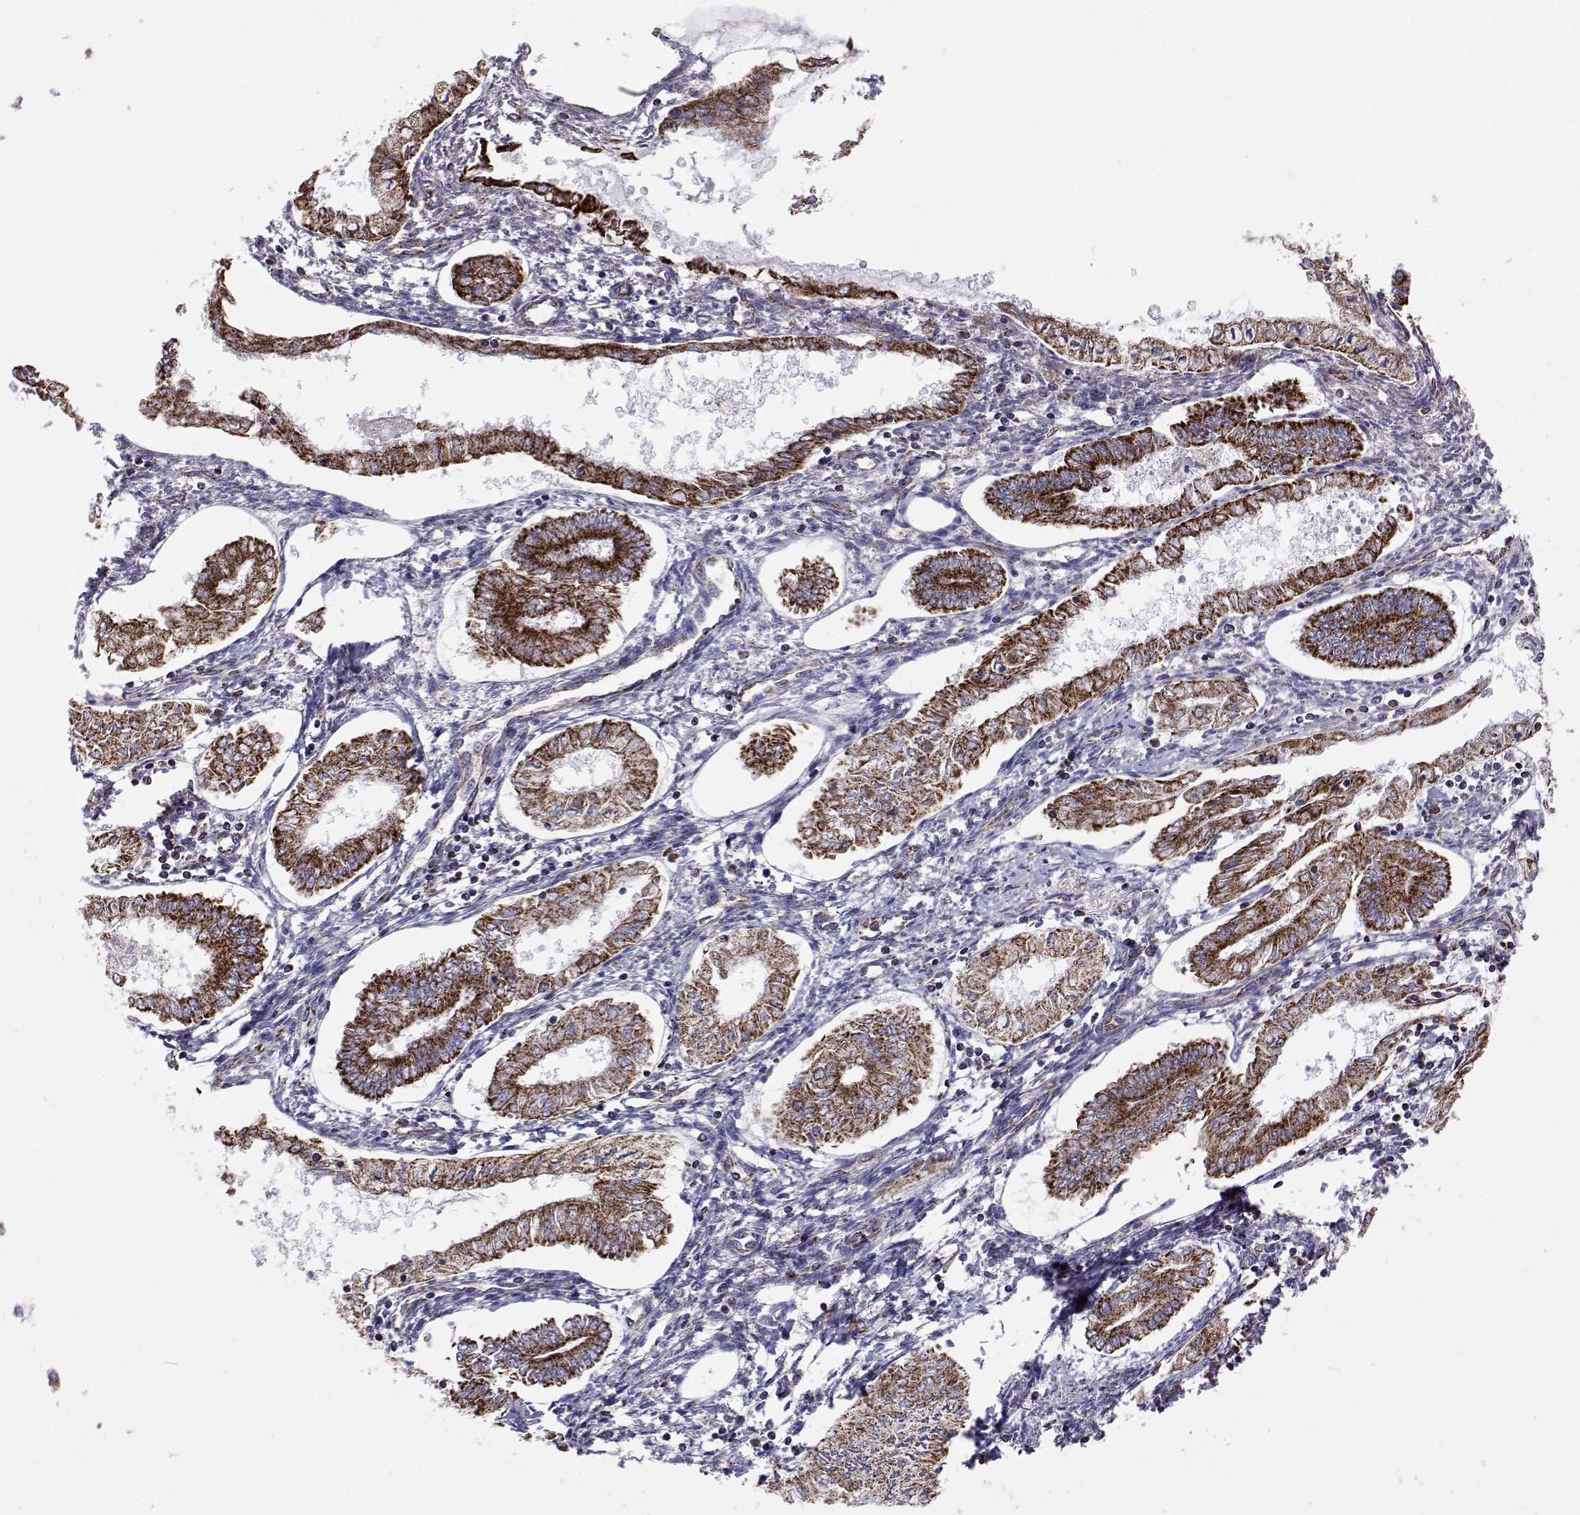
{"staining": {"intensity": "strong", "quantity": ">75%", "location": "cytoplasmic/membranous"}, "tissue": "endometrial cancer", "cell_type": "Tumor cells", "image_type": "cancer", "snomed": [{"axis": "morphology", "description": "Adenocarcinoma, NOS"}, {"axis": "topography", "description": "Endometrium"}], "caption": "Immunohistochemistry (IHC) of human endometrial adenocarcinoma shows high levels of strong cytoplasmic/membranous positivity in approximately >75% of tumor cells.", "gene": "MCCC2", "patient": {"sex": "female", "age": 68}}